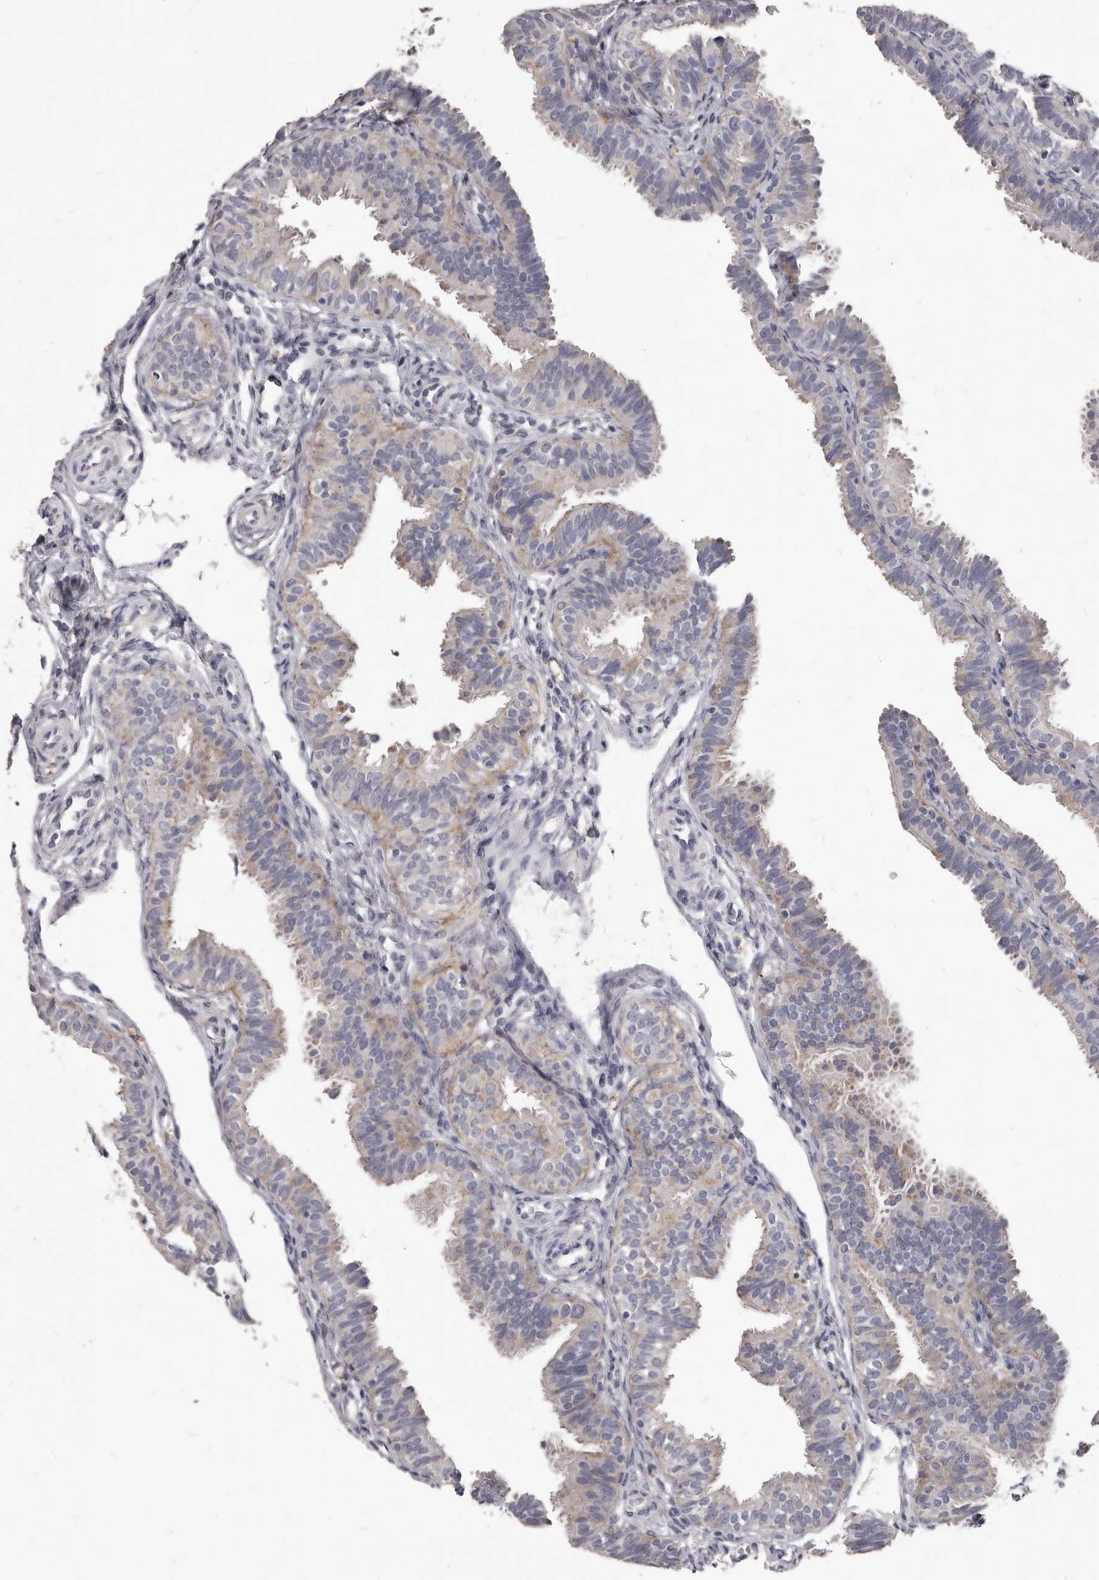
{"staining": {"intensity": "weak", "quantity": "<25%", "location": "cytoplasmic/membranous"}, "tissue": "fallopian tube", "cell_type": "Glandular cells", "image_type": "normal", "snomed": [{"axis": "morphology", "description": "Normal tissue, NOS"}, {"axis": "topography", "description": "Fallopian tube"}], "caption": "This is a histopathology image of immunohistochemistry staining of normal fallopian tube, which shows no positivity in glandular cells.", "gene": "PI4K2A", "patient": {"sex": "female", "age": 35}}